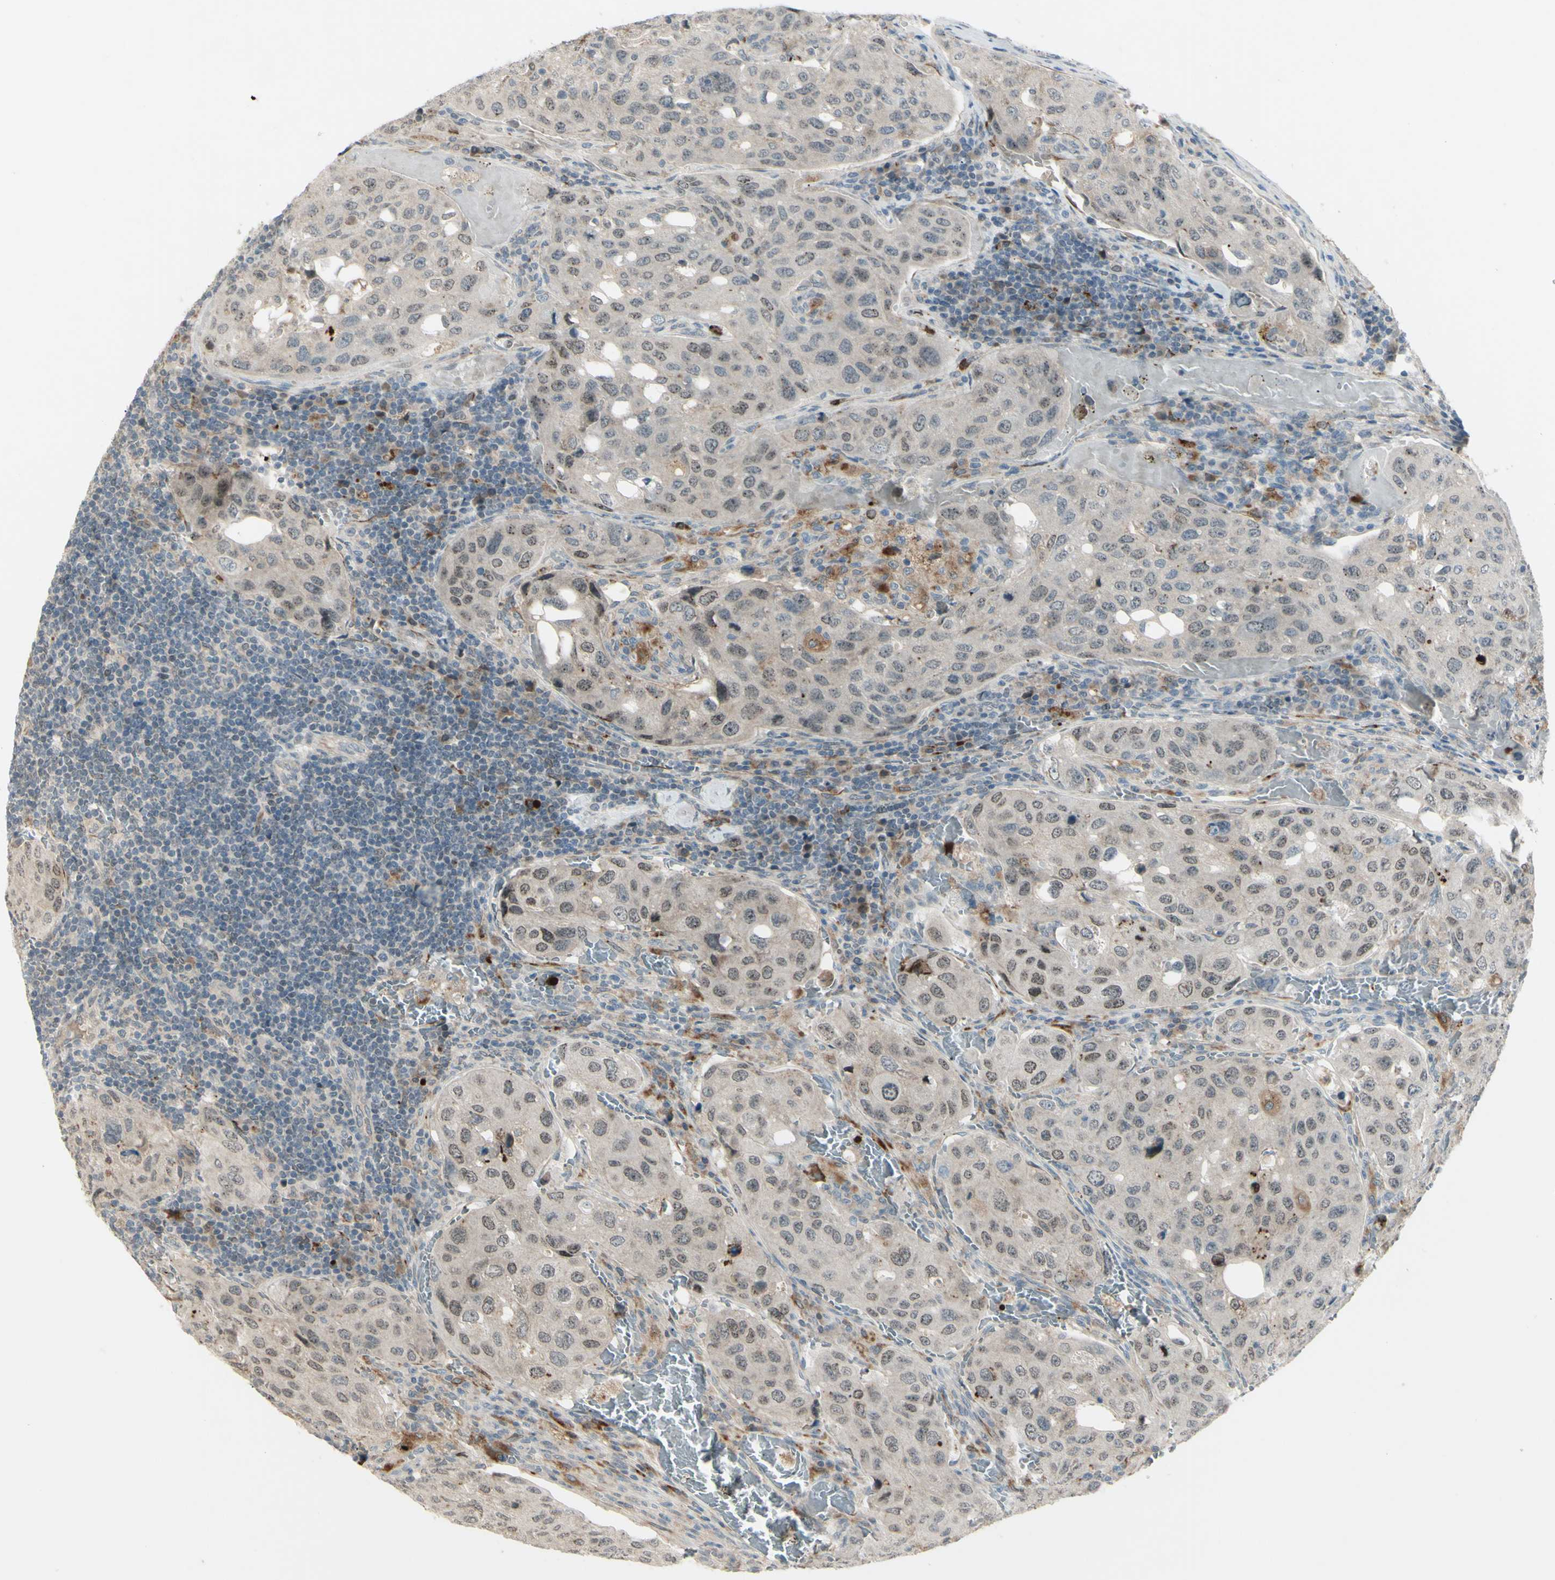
{"staining": {"intensity": "negative", "quantity": "none", "location": "none"}, "tissue": "urothelial cancer", "cell_type": "Tumor cells", "image_type": "cancer", "snomed": [{"axis": "morphology", "description": "Urothelial carcinoma, High grade"}, {"axis": "topography", "description": "Lymph node"}, {"axis": "topography", "description": "Urinary bladder"}], "caption": "Protein analysis of urothelial carcinoma (high-grade) reveals no significant positivity in tumor cells. (Immunohistochemistry, brightfield microscopy, high magnification).", "gene": "FGFR2", "patient": {"sex": "male", "age": 51}}